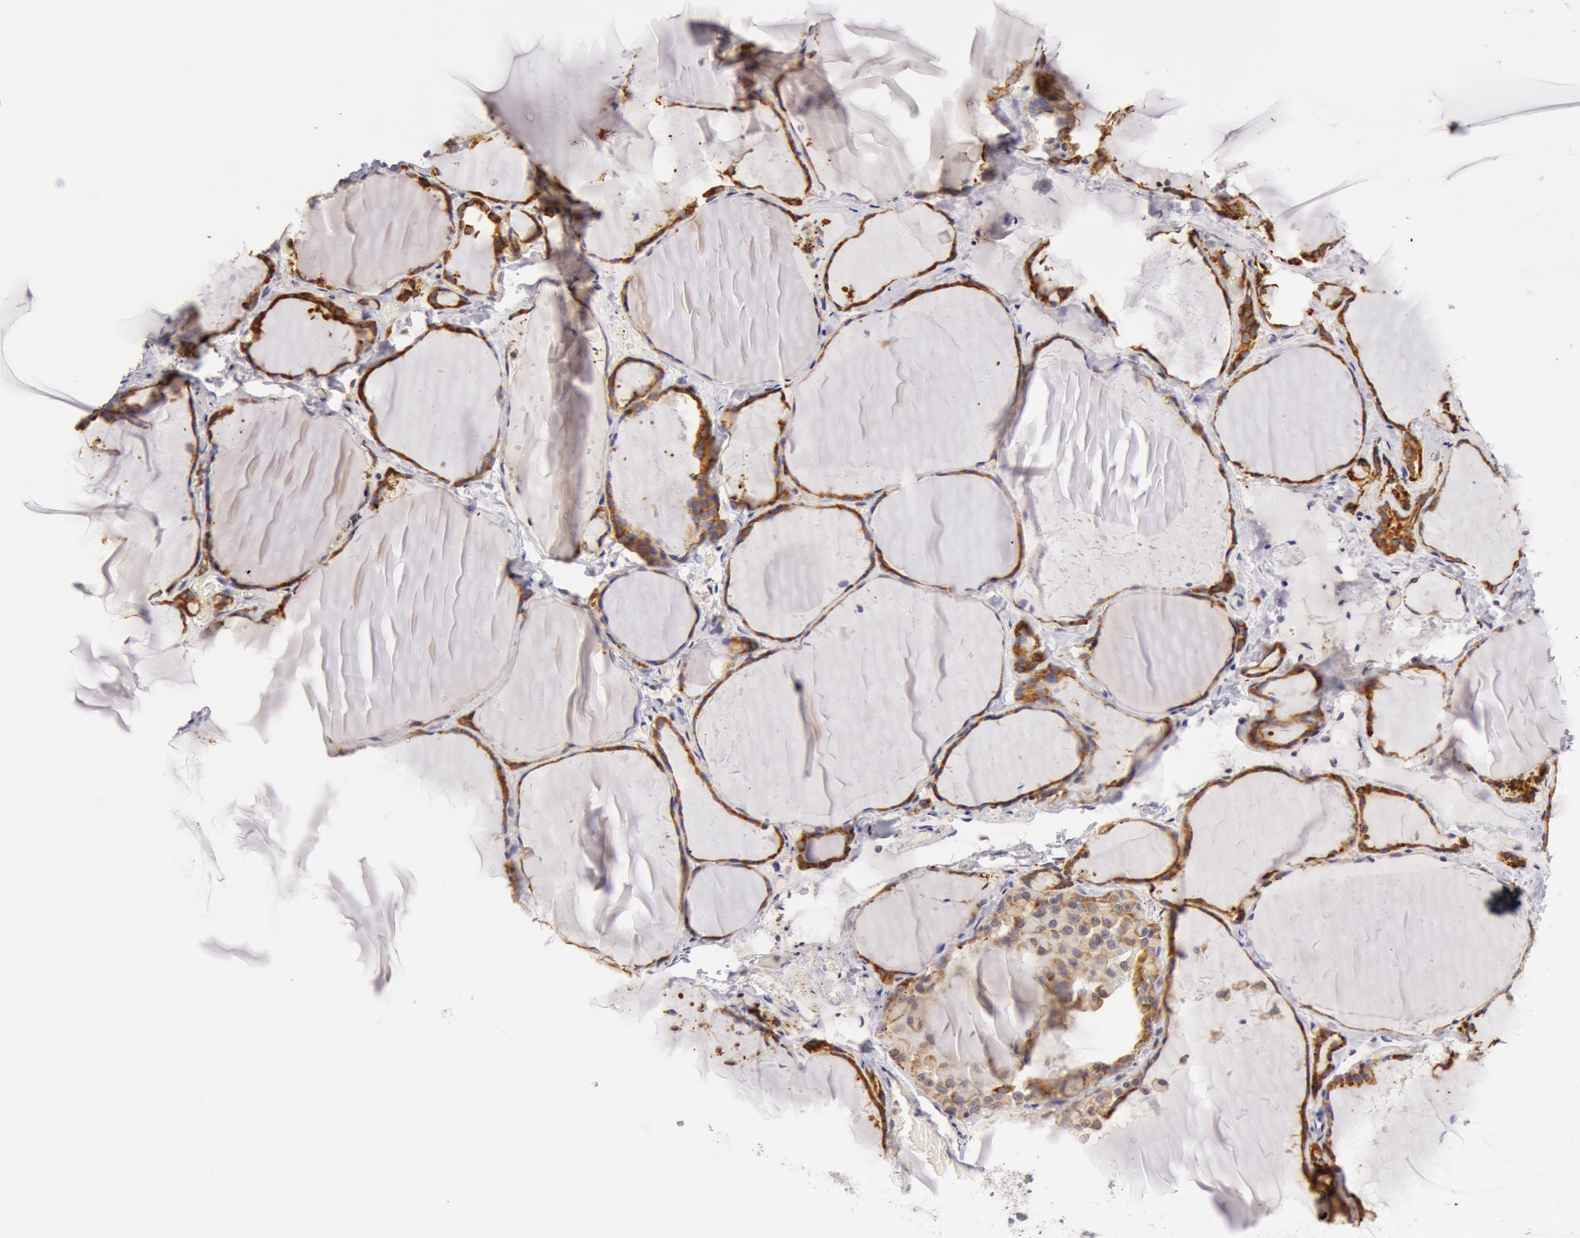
{"staining": {"intensity": "strong", "quantity": ">75%", "location": "cytoplasmic/membranous"}, "tissue": "thyroid gland", "cell_type": "Glandular cells", "image_type": "normal", "snomed": [{"axis": "morphology", "description": "Normal tissue, NOS"}, {"axis": "topography", "description": "Thyroid gland"}], "caption": "Human thyroid gland stained for a protein (brown) reveals strong cytoplasmic/membranous positive staining in about >75% of glandular cells.", "gene": "IL23A", "patient": {"sex": "female", "age": 22}}